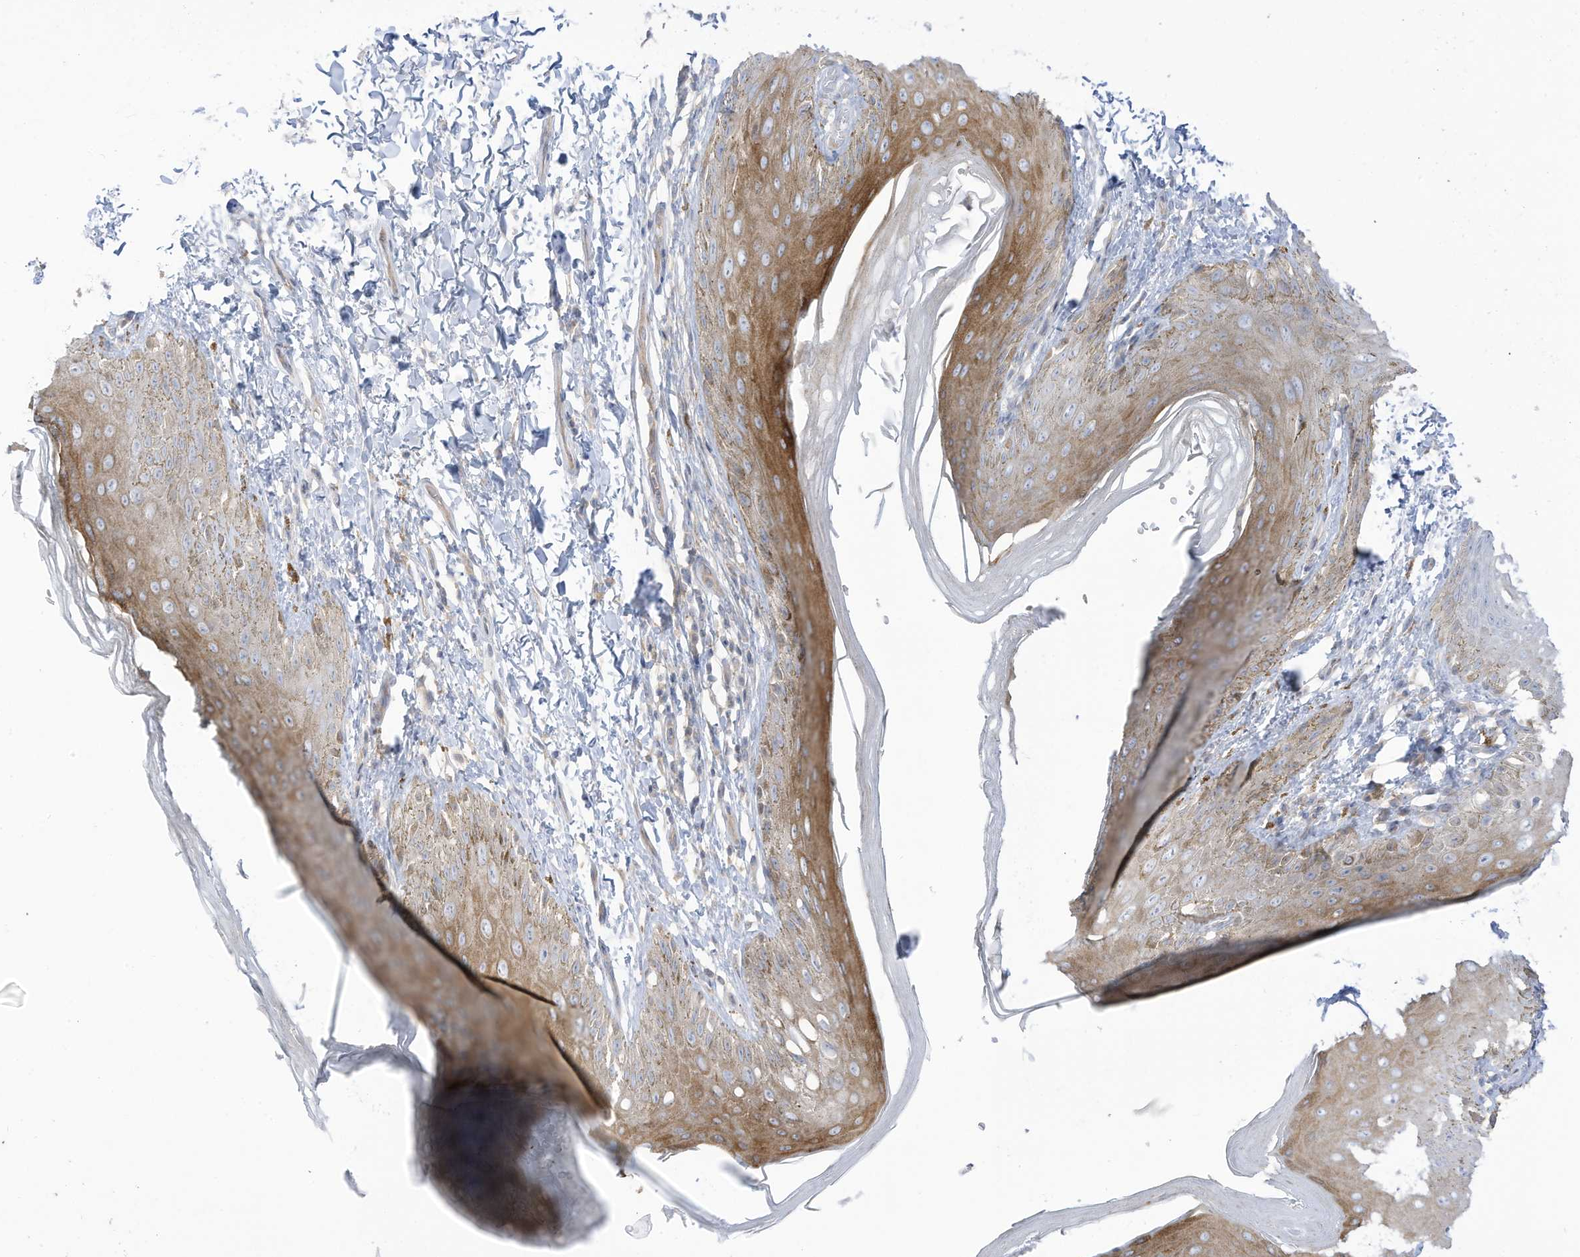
{"staining": {"intensity": "moderate", "quantity": "<25%", "location": "cytoplasmic/membranous"}, "tissue": "skin", "cell_type": "Epidermal cells", "image_type": "normal", "snomed": [{"axis": "morphology", "description": "Normal tissue, NOS"}, {"axis": "topography", "description": "Anal"}], "caption": "The image shows staining of benign skin, revealing moderate cytoplasmic/membranous protein positivity (brown color) within epidermal cells.", "gene": "LRRN2", "patient": {"sex": "male", "age": 44}}